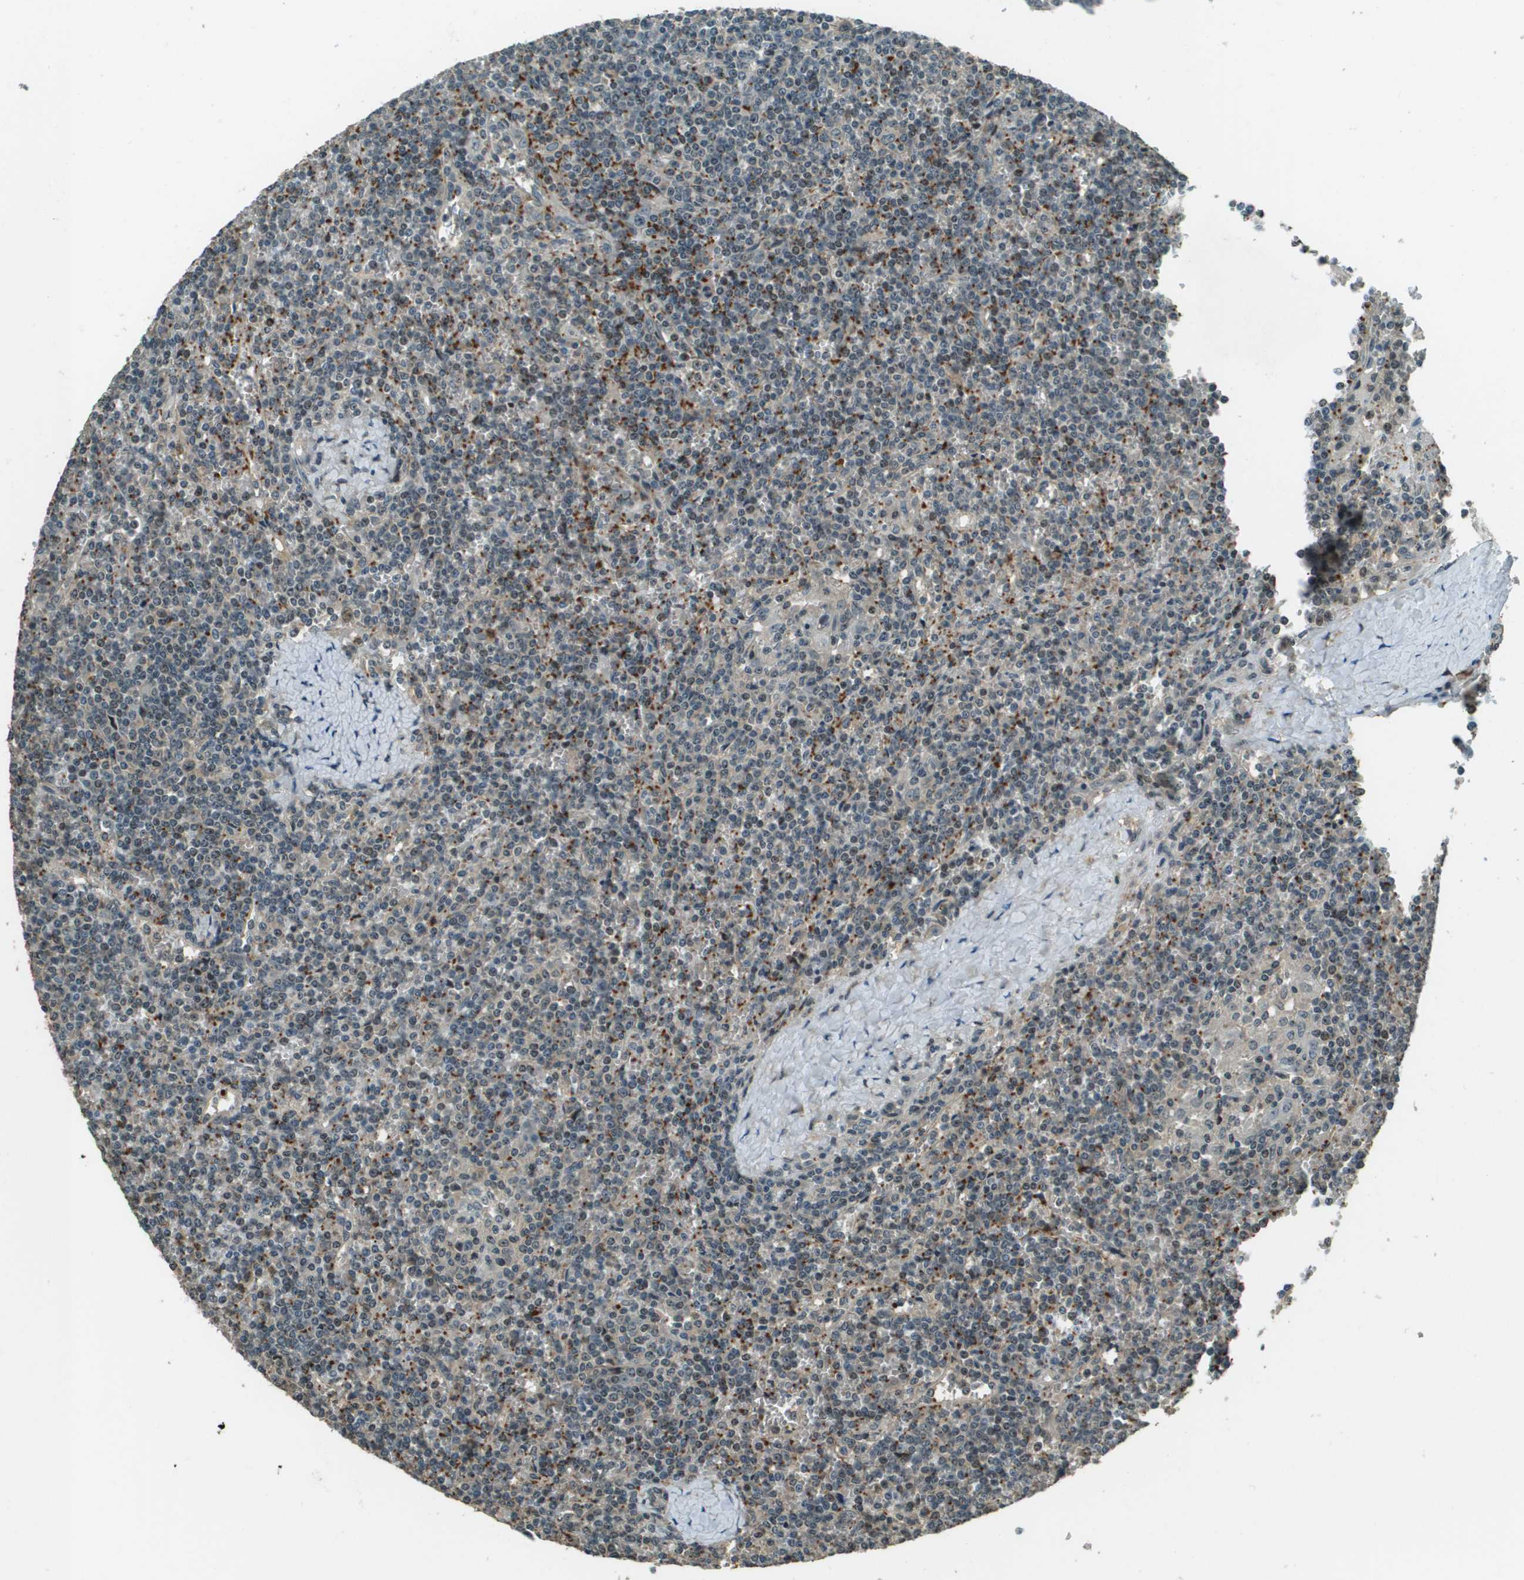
{"staining": {"intensity": "moderate", "quantity": "<25%", "location": "cytoplasmic/membranous"}, "tissue": "lymphoma", "cell_type": "Tumor cells", "image_type": "cancer", "snomed": [{"axis": "morphology", "description": "Malignant lymphoma, non-Hodgkin's type, Low grade"}, {"axis": "topography", "description": "Spleen"}], "caption": "IHC histopathology image of neoplastic tissue: lymphoma stained using IHC demonstrates low levels of moderate protein expression localized specifically in the cytoplasmic/membranous of tumor cells, appearing as a cytoplasmic/membranous brown color.", "gene": "SDC3", "patient": {"sex": "female", "age": 19}}